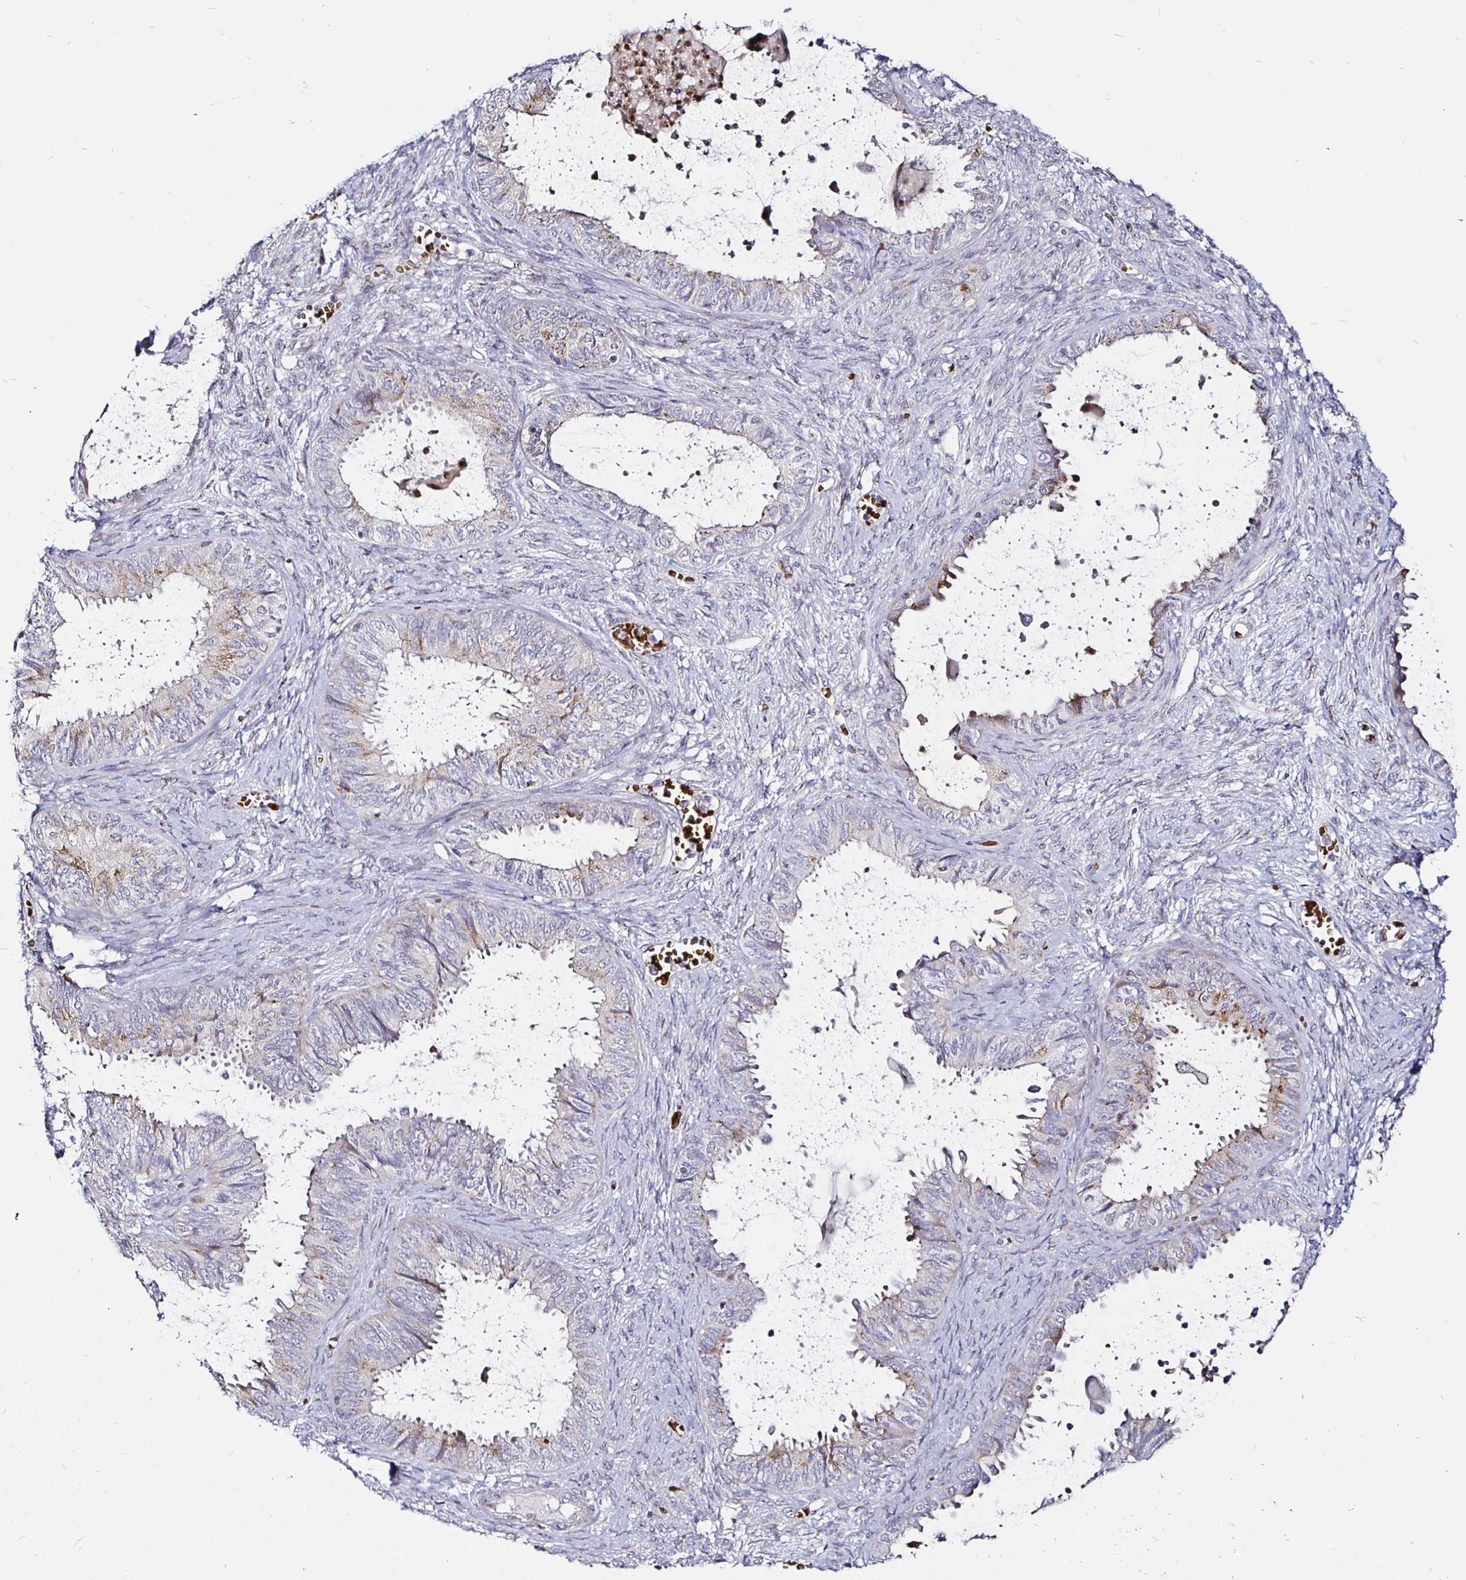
{"staining": {"intensity": "weak", "quantity": "<25%", "location": "cytoplasmic/membranous"}, "tissue": "ovarian cancer", "cell_type": "Tumor cells", "image_type": "cancer", "snomed": [{"axis": "morphology", "description": "Carcinoma, endometroid"}, {"axis": "topography", "description": "Ovary"}], "caption": "Immunohistochemical staining of human endometroid carcinoma (ovarian) displays no significant expression in tumor cells. Nuclei are stained in blue.", "gene": "ATG3", "patient": {"sex": "female", "age": 70}}